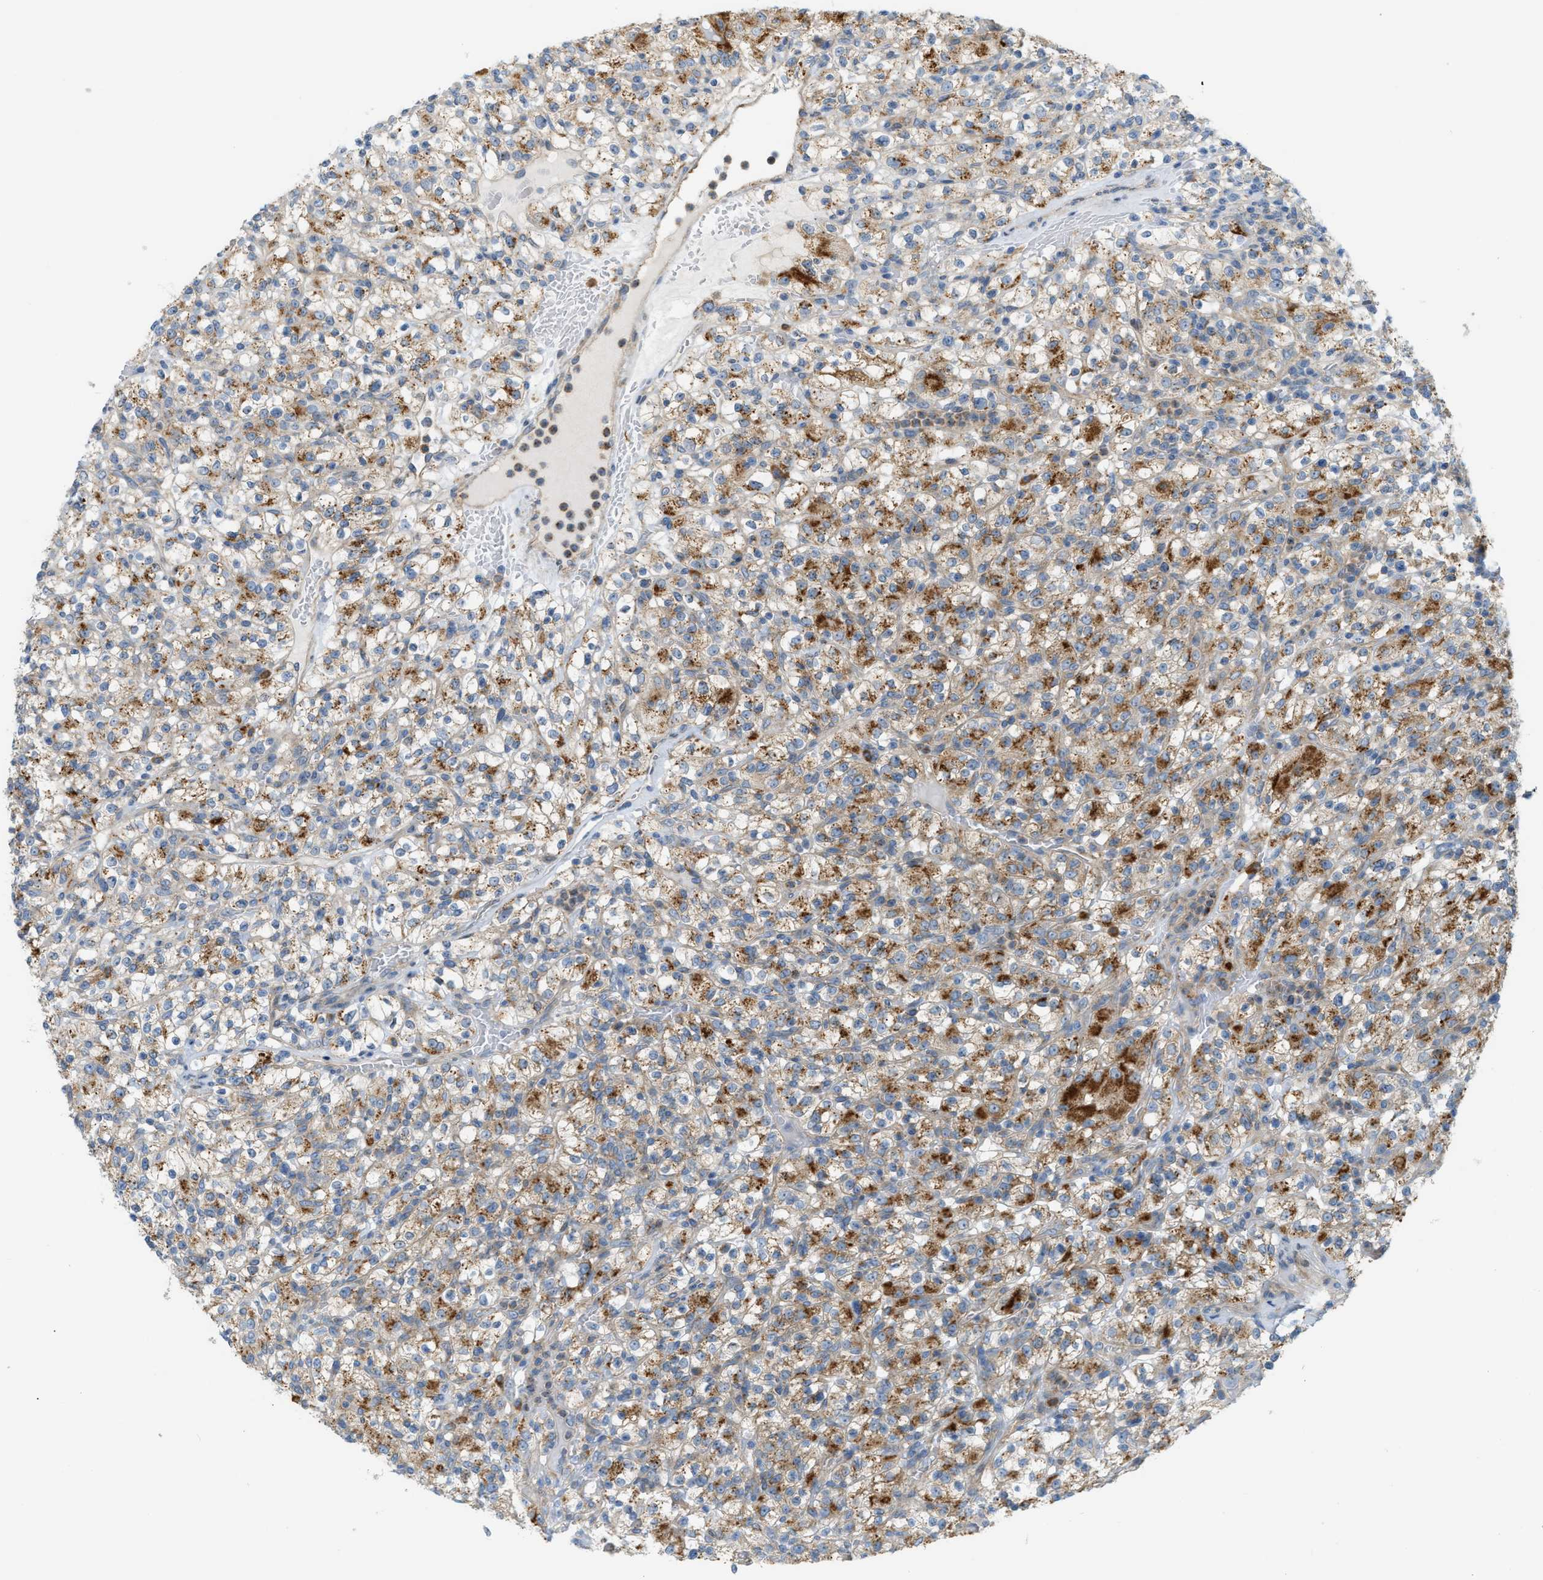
{"staining": {"intensity": "moderate", "quantity": "25%-75%", "location": "cytoplasmic/membranous"}, "tissue": "renal cancer", "cell_type": "Tumor cells", "image_type": "cancer", "snomed": [{"axis": "morphology", "description": "Normal tissue, NOS"}, {"axis": "morphology", "description": "Adenocarcinoma, NOS"}, {"axis": "topography", "description": "Kidney"}], "caption": "Protein expression analysis of renal cancer (adenocarcinoma) demonstrates moderate cytoplasmic/membranous staining in approximately 25%-75% of tumor cells.", "gene": "LMBRD1", "patient": {"sex": "female", "age": 72}}